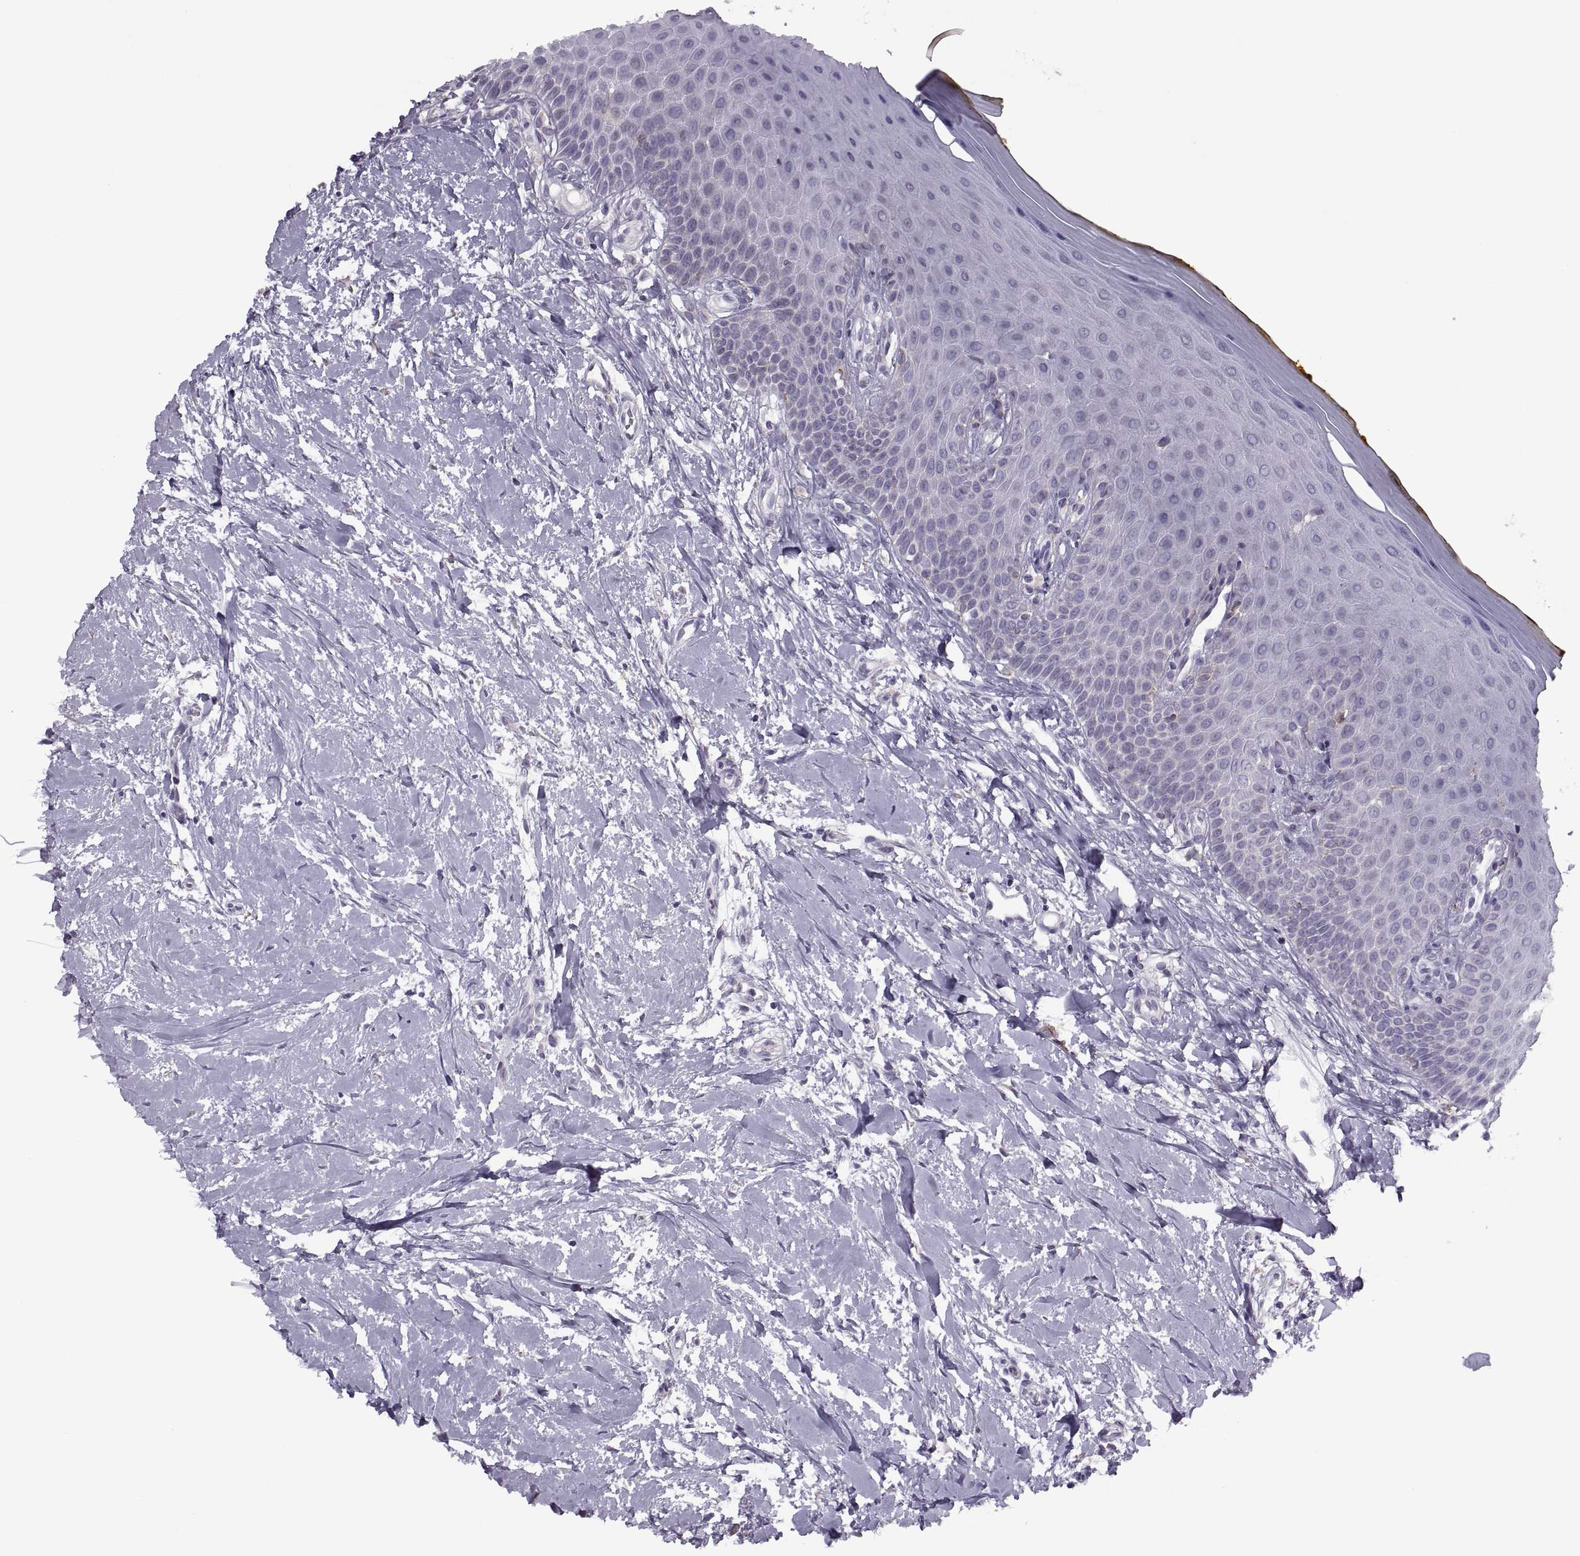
{"staining": {"intensity": "negative", "quantity": "none", "location": "none"}, "tissue": "oral mucosa", "cell_type": "Squamous epithelial cells", "image_type": "normal", "snomed": [{"axis": "morphology", "description": "Normal tissue, NOS"}, {"axis": "topography", "description": "Oral tissue"}], "caption": "Squamous epithelial cells show no significant protein positivity in benign oral mucosa. The staining was performed using DAB (3,3'-diaminobenzidine) to visualize the protein expression in brown, while the nuclei were stained in blue with hematoxylin (Magnification: 20x).", "gene": "LETM2", "patient": {"sex": "female", "age": 43}}